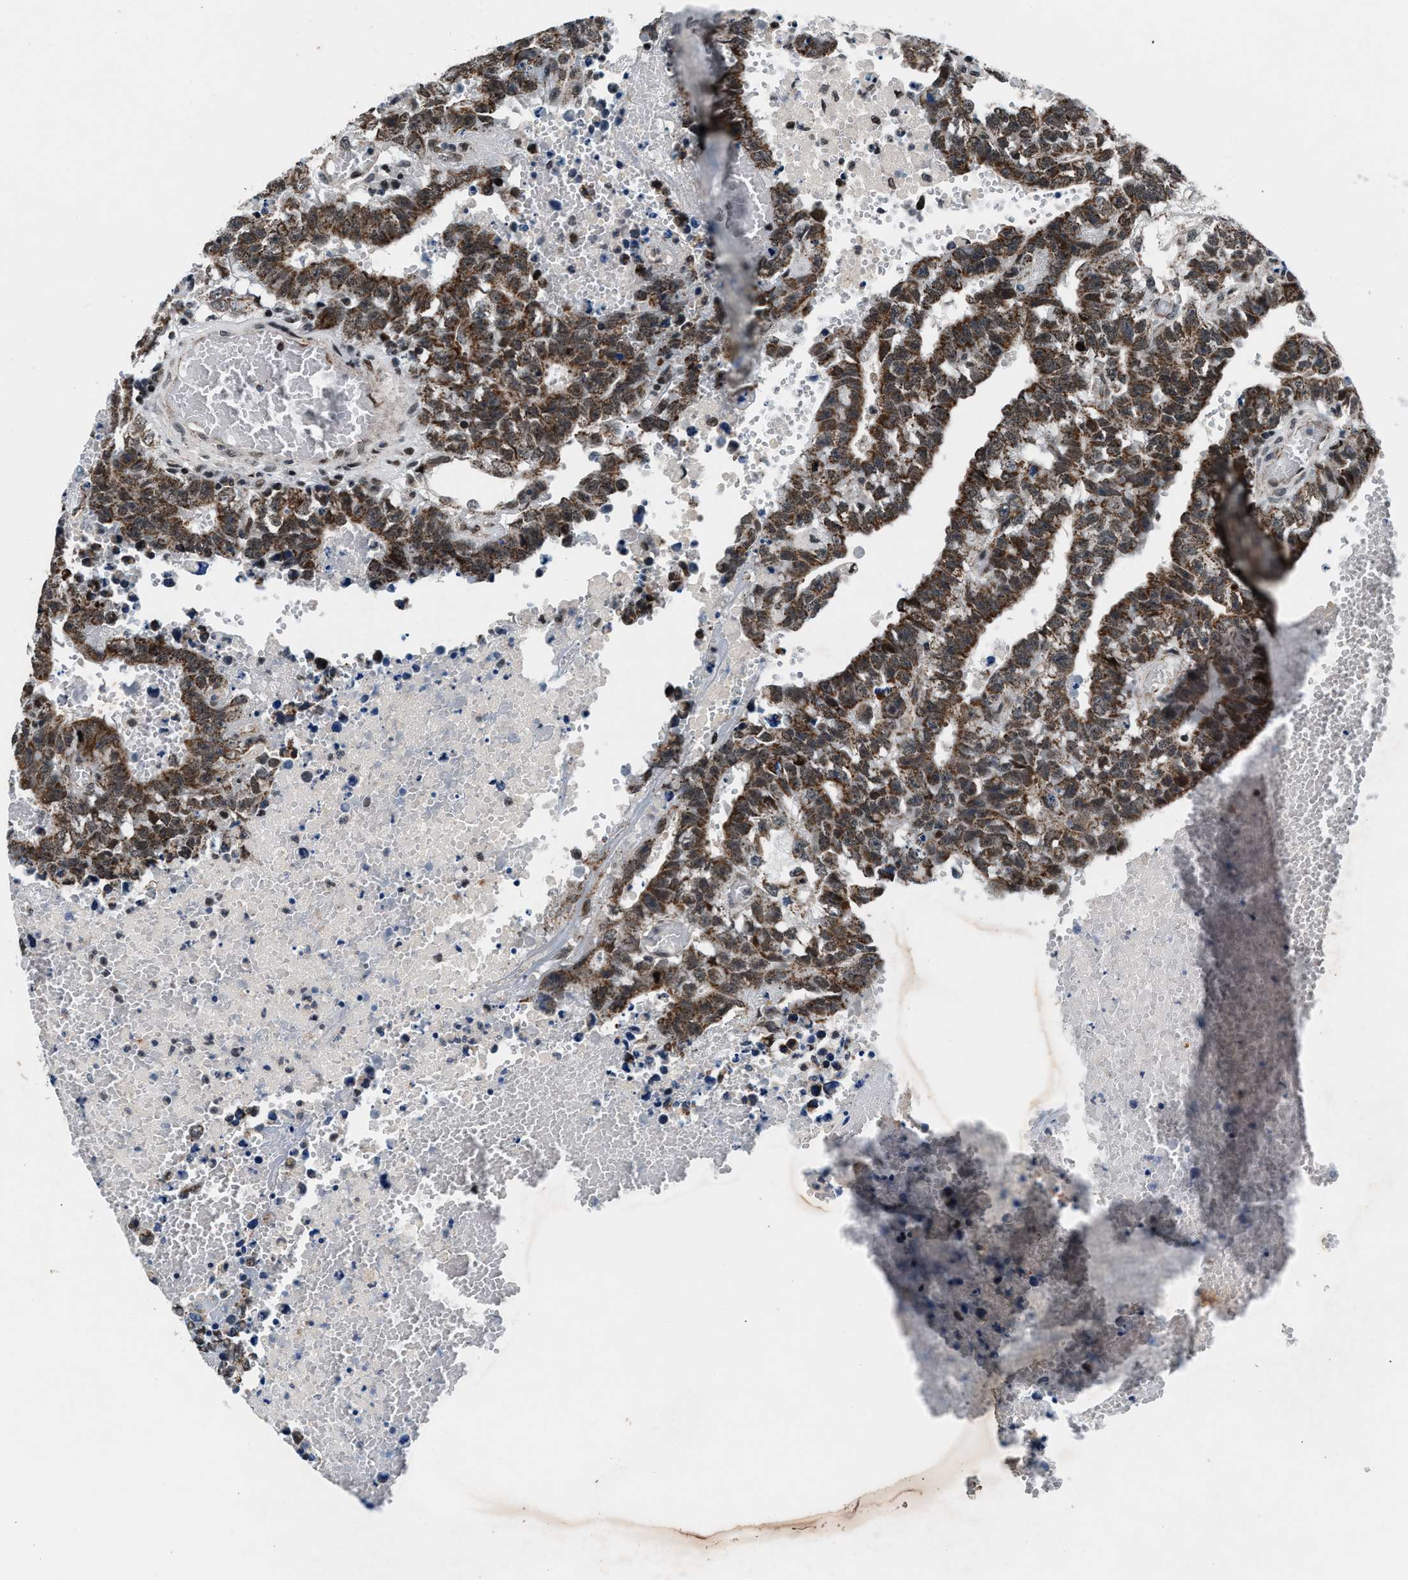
{"staining": {"intensity": "moderate", "quantity": ">75%", "location": "cytoplasmic/membranous"}, "tissue": "testis cancer", "cell_type": "Tumor cells", "image_type": "cancer", "snomed": [{"axis": "morphology", "description": "Carcinoma, Embryonal, NOS"}, {"axis": "topography", "description": "Testis"}], "caption": "Protein expression analysis of human testis cancer (embryonal carcinoma) reveals moderate cytoplasmic/membranous positivity in about >75% of tumor cells. (Brightfield microscopy of DAB IHC at high magnification).", "gene": "PRRC2B", "patient": {"sex": "male", "age": 25}}